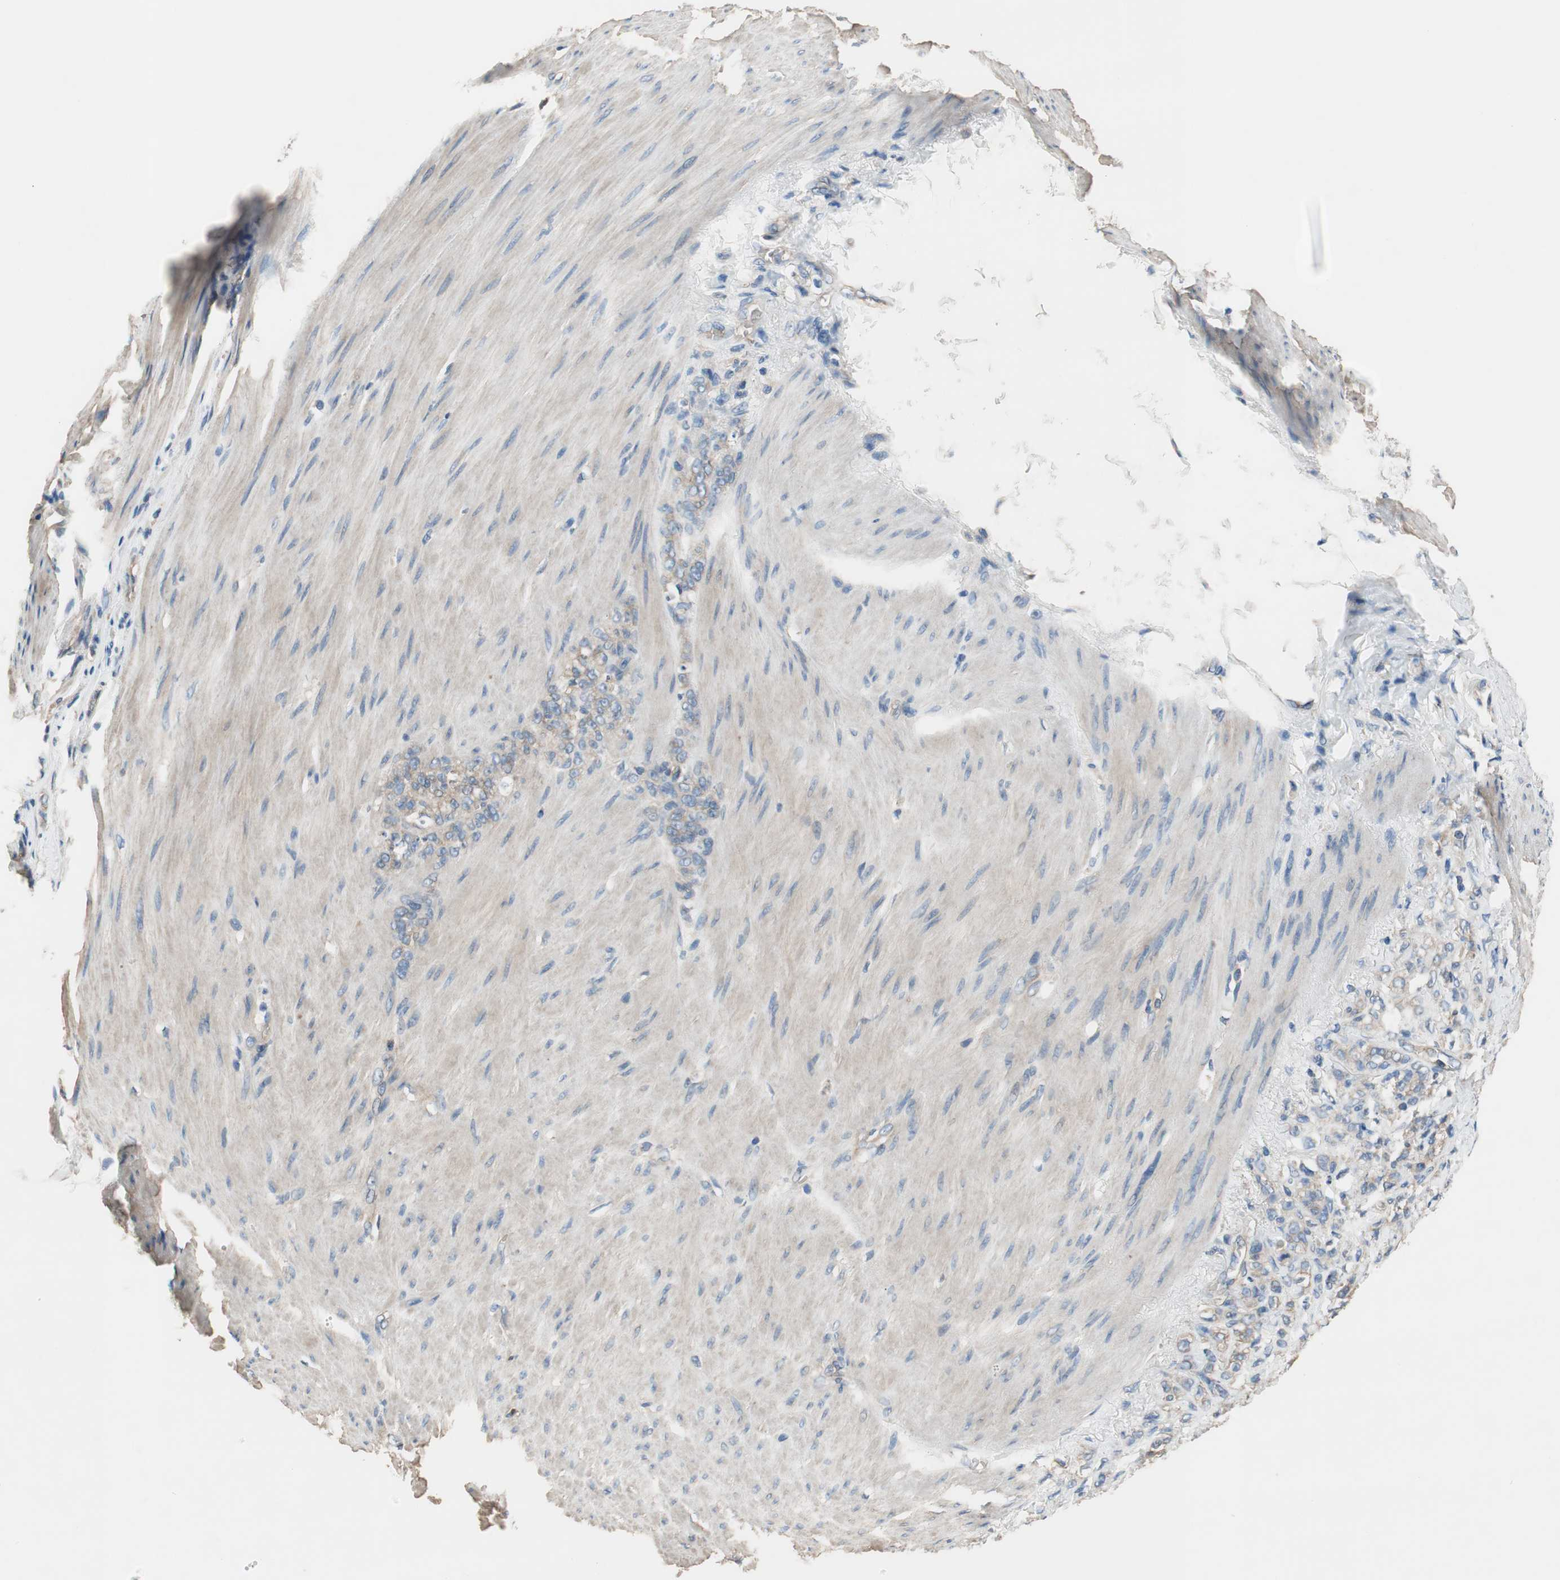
{"staining": {"intensity": "weak", "quantity": ">75%", "location": "cytoplasmic/membranous"}, "tissue": "stomach cancer", "cell_type": "Tumor cells", "image_type": "cancer", "snomed": [{"axis": "morphology", "description": "Adenocarcinoma, NOS"}, {"axis": "topography", "description": "Stomach"}], "caption": "Weak cytoplasmic/membranous expression is present in about >75% of tumor cells in stomach adenocarcinoma. (DAB = brown stain, brightfield microscopy at high magnification).", "gene": "CALML3", "patient": {"sex": "male", "age": 82}}